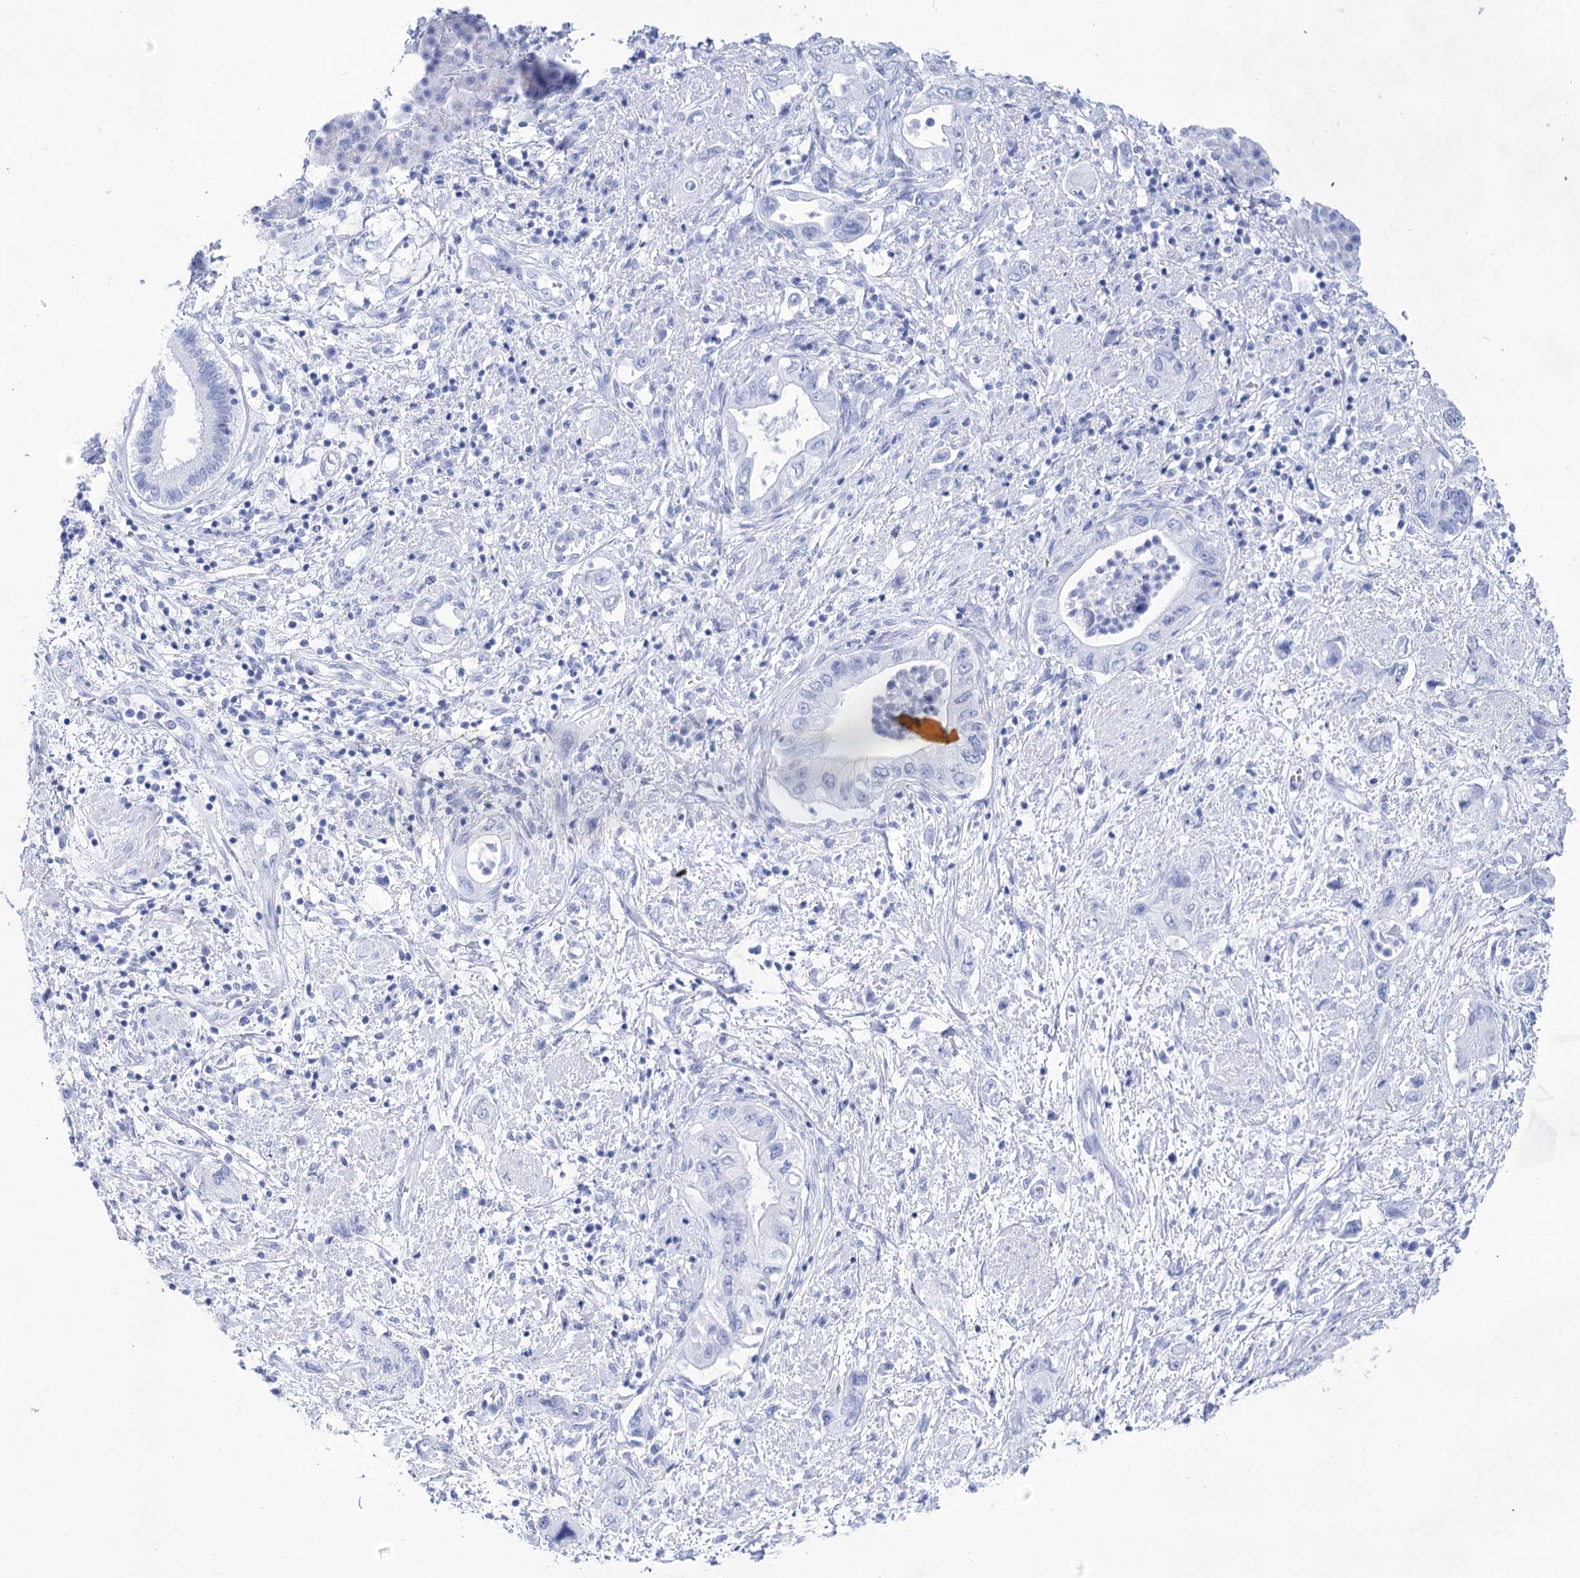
{"staining": {"intensity": "negative", "quantity": "none", "location": "none"}, "tissue": "pancreatic cancer", "cell_type": "Tumor cells", "image_type": "cancer", "snomed": [{"axis": "morphology", "description": "Adenocarcinoma, NOS"}, {"axis": "topography", "description": "Pancreas"}], "caption": "DAB (3,3'-diaminobenzidine) immunohistochemical staining of pancreatic cancer (adenocarcinoma) exhibits no significant positivity in tumor cells.", "gene": "LALBA", "patient": {"sex": "female", "age": 73}}